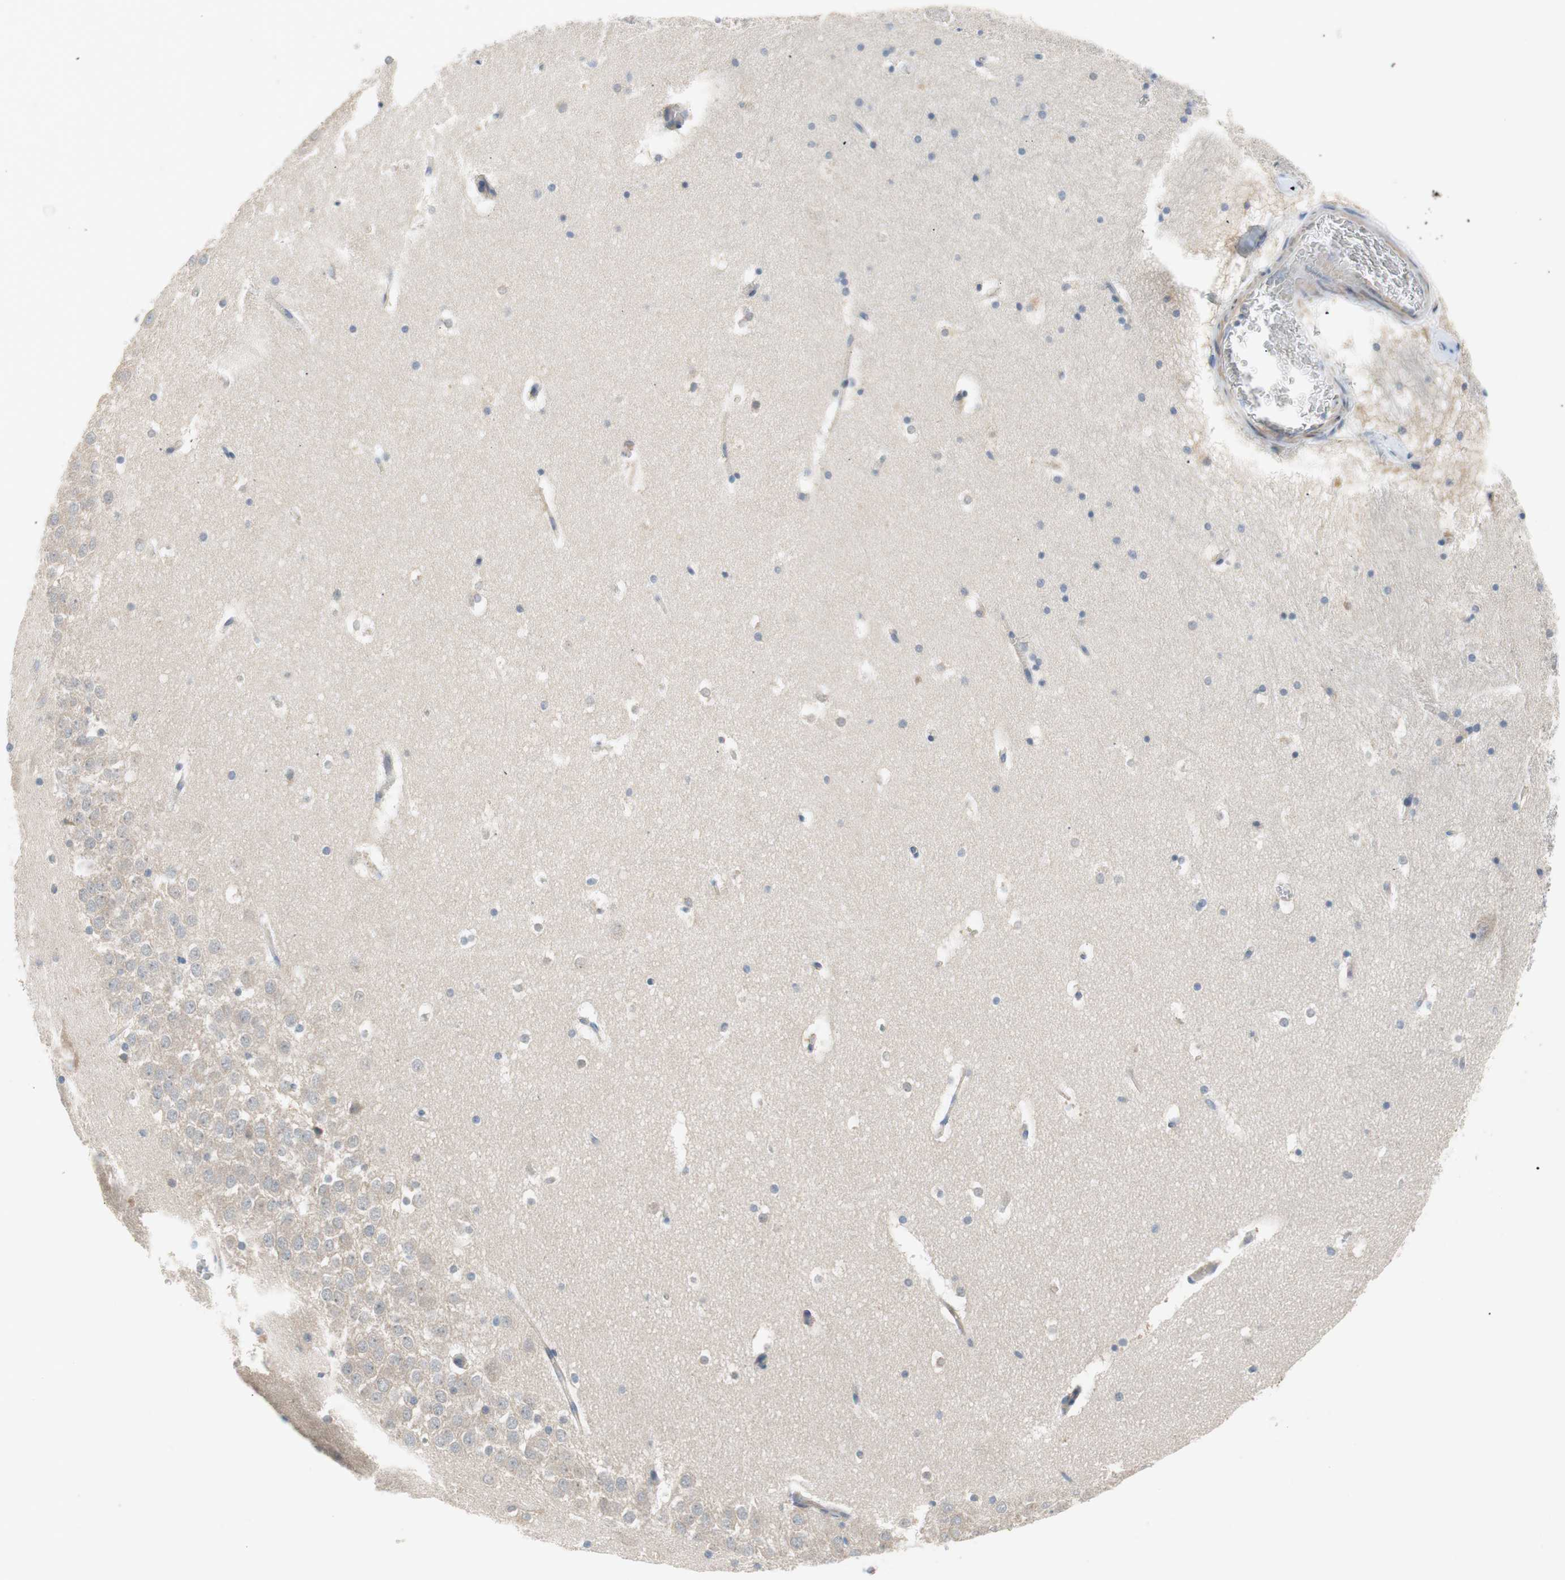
{"staining": {"intensity": "moderate", "quantity": "<25%", "location": "cytoplasmic/membranous"}, "tissue": "hippocampus", "cell_type": "Glial cells", "image_type": "normal", "snomed": [{"axis": "morphology", "description": "Normal tissue, NOS"}, {"axis": "topography", "description": "Hippocampus"}], "caption": "Moderate cytoplasmic/membranous protein positivity is appreciated in approximately <25% of glial cells in hippocampus. (DAB (3,3'-diaminobenzidine) = brown stain, brightfield microscopy at high magnification).", "gene": "FADS2", "patient": {"sex": "male", "age": 45}}